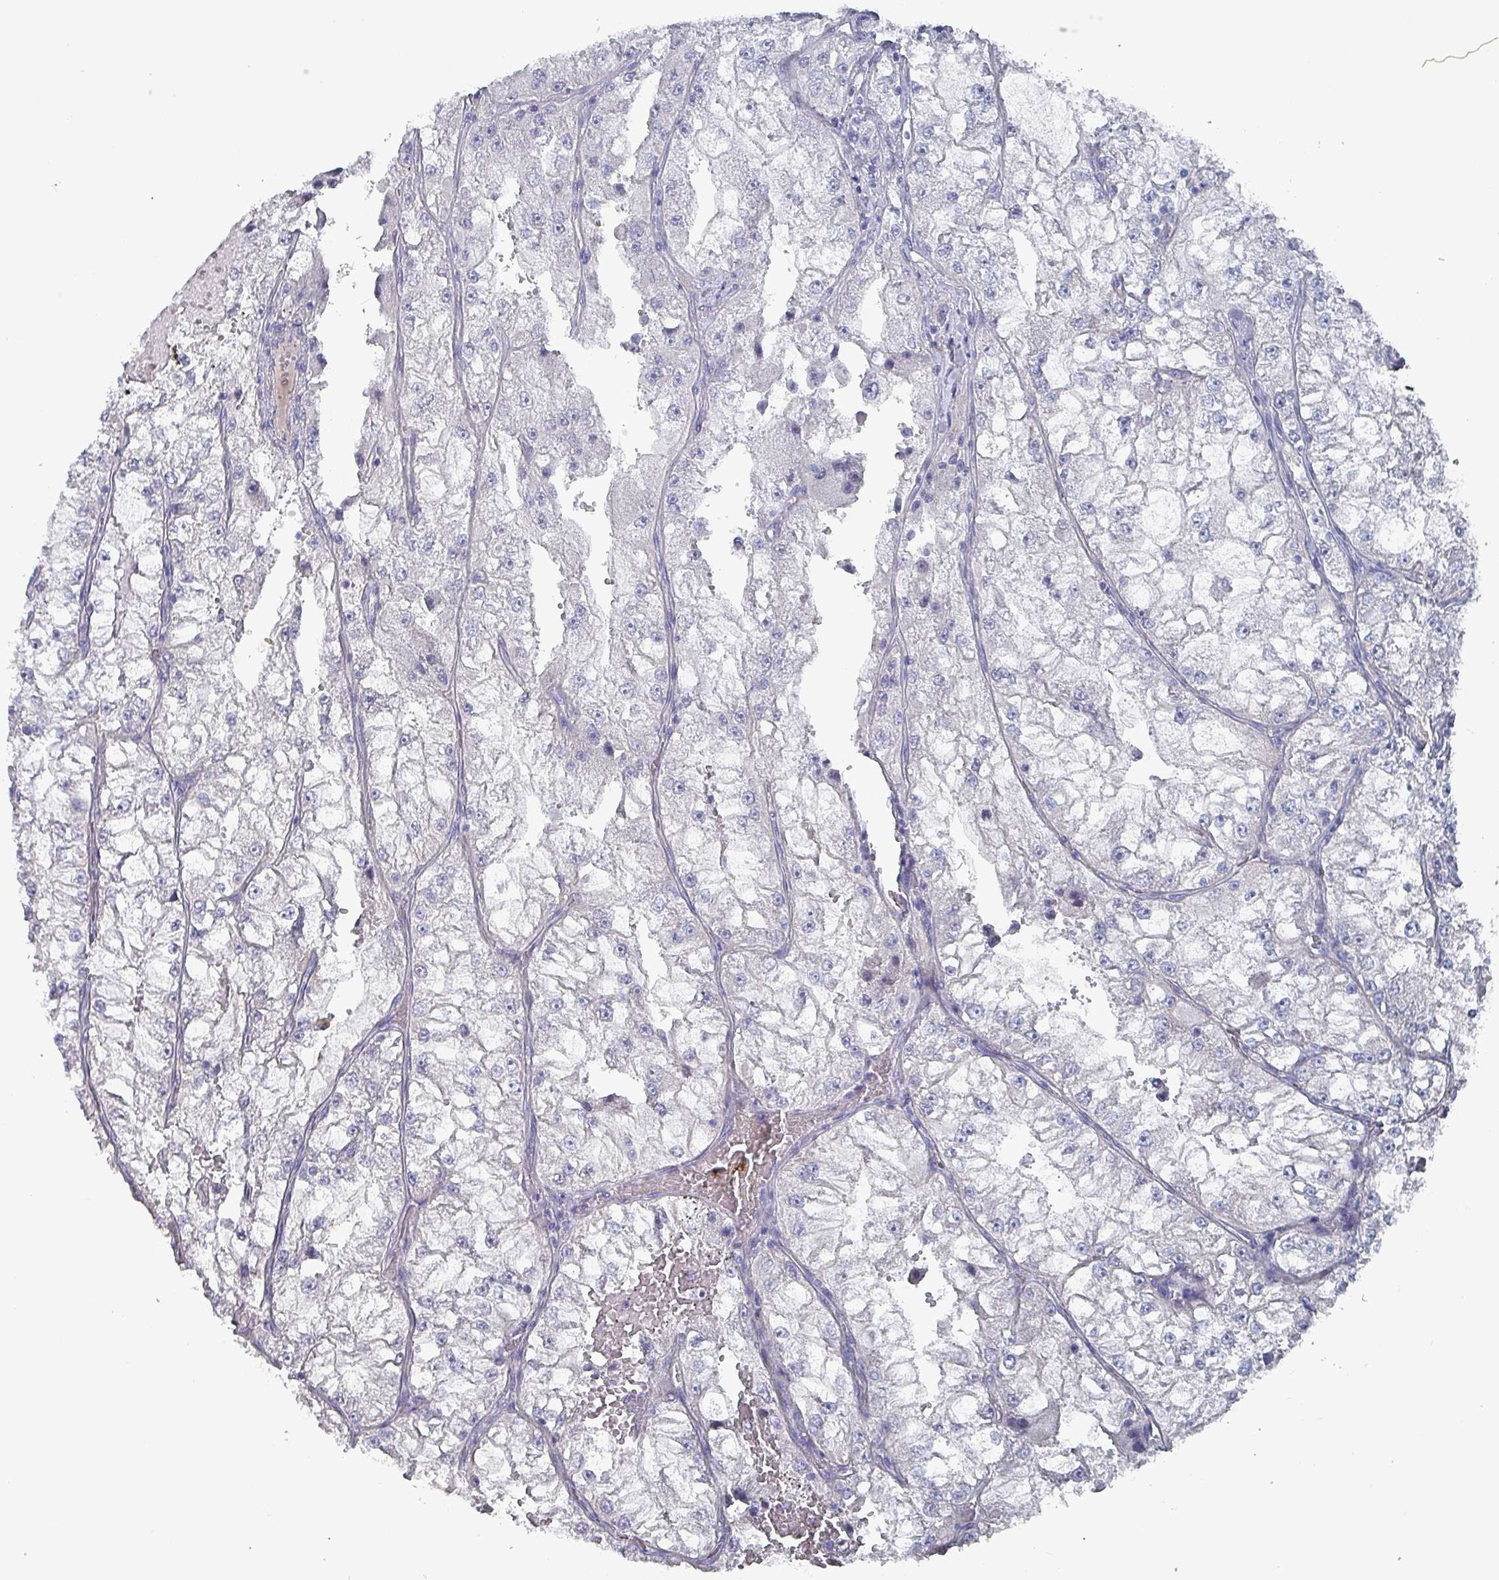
{"staining": {"intensity": "negative", "quantity": "none", "location": "none"}, "tissue": "renal cancer", "cell_type": "Tumor cells", "image_type": "cancer", "snomed": [{"axis": "morphology", "description": "Adenocarcinoma, NOS"}, {"axis": "topography", "description": "Kidney"}], "caption": "Image shows no protein expression in tumor cells of adenocarcinoma (renal) tissue.", "gene": "DRD5", "patient": {"sex": "female", "age": 72}}